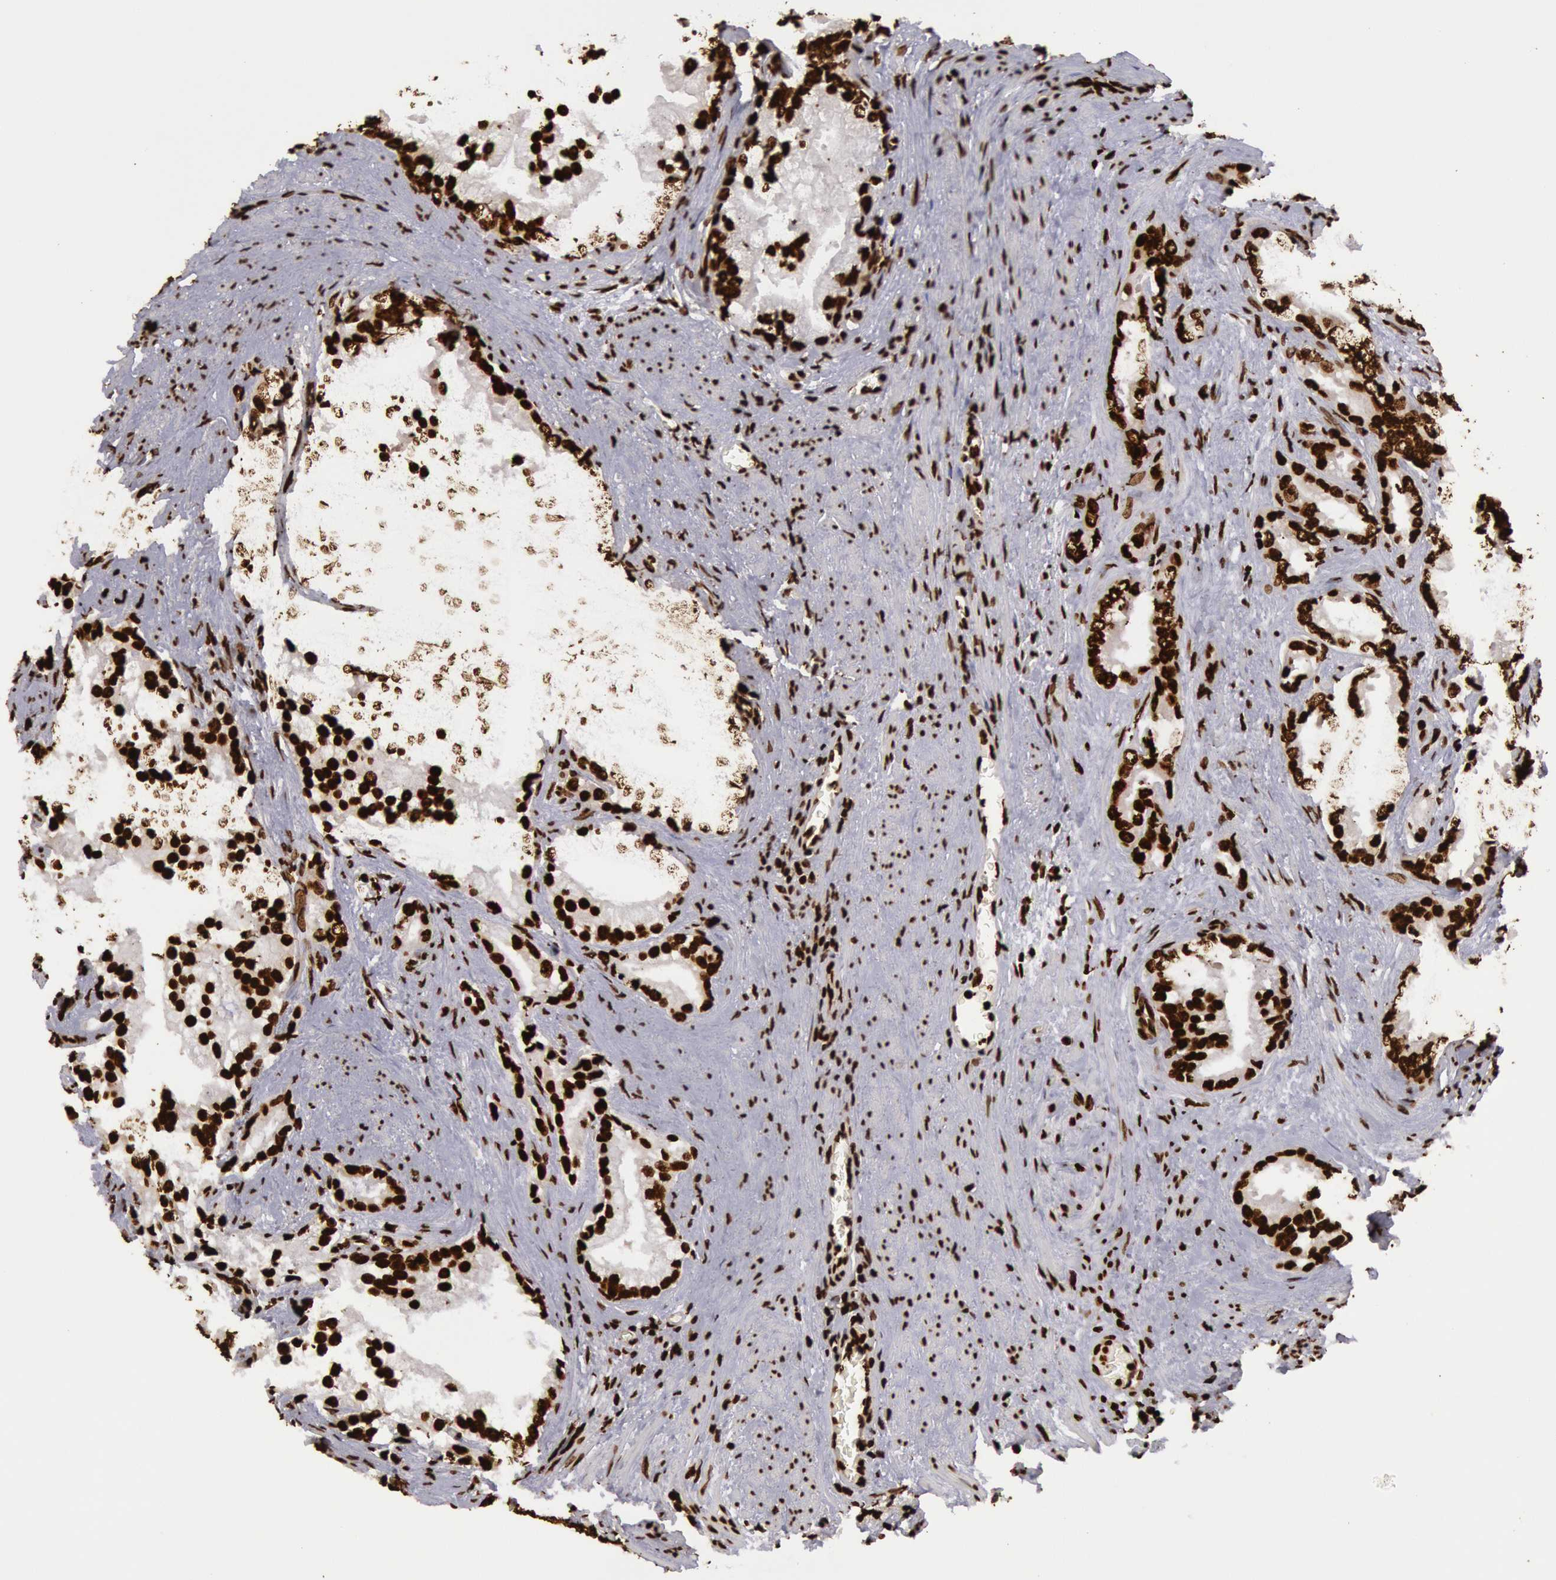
{"staining": {"intensity": "strong", "quantity": ">75%", "location": "nuclear"}, "tissue": "prostate cancer", "cell_type": "Tumor cells", "image_type": "cancer", "snomed": [{"axis": "morphology", "description": "Adenocarcinoma, Low grade"}, {"axis": "topography", "description": "Prostate"}], "caption": "Immunohistochemical staining of human low-grade adenocarcinoma (prostate) displays high levels of strong nuclear protein staining in approximately >75% of tumor cells.", "gene": "H3-4", "patient": {"sex": "male", "age": 71}}